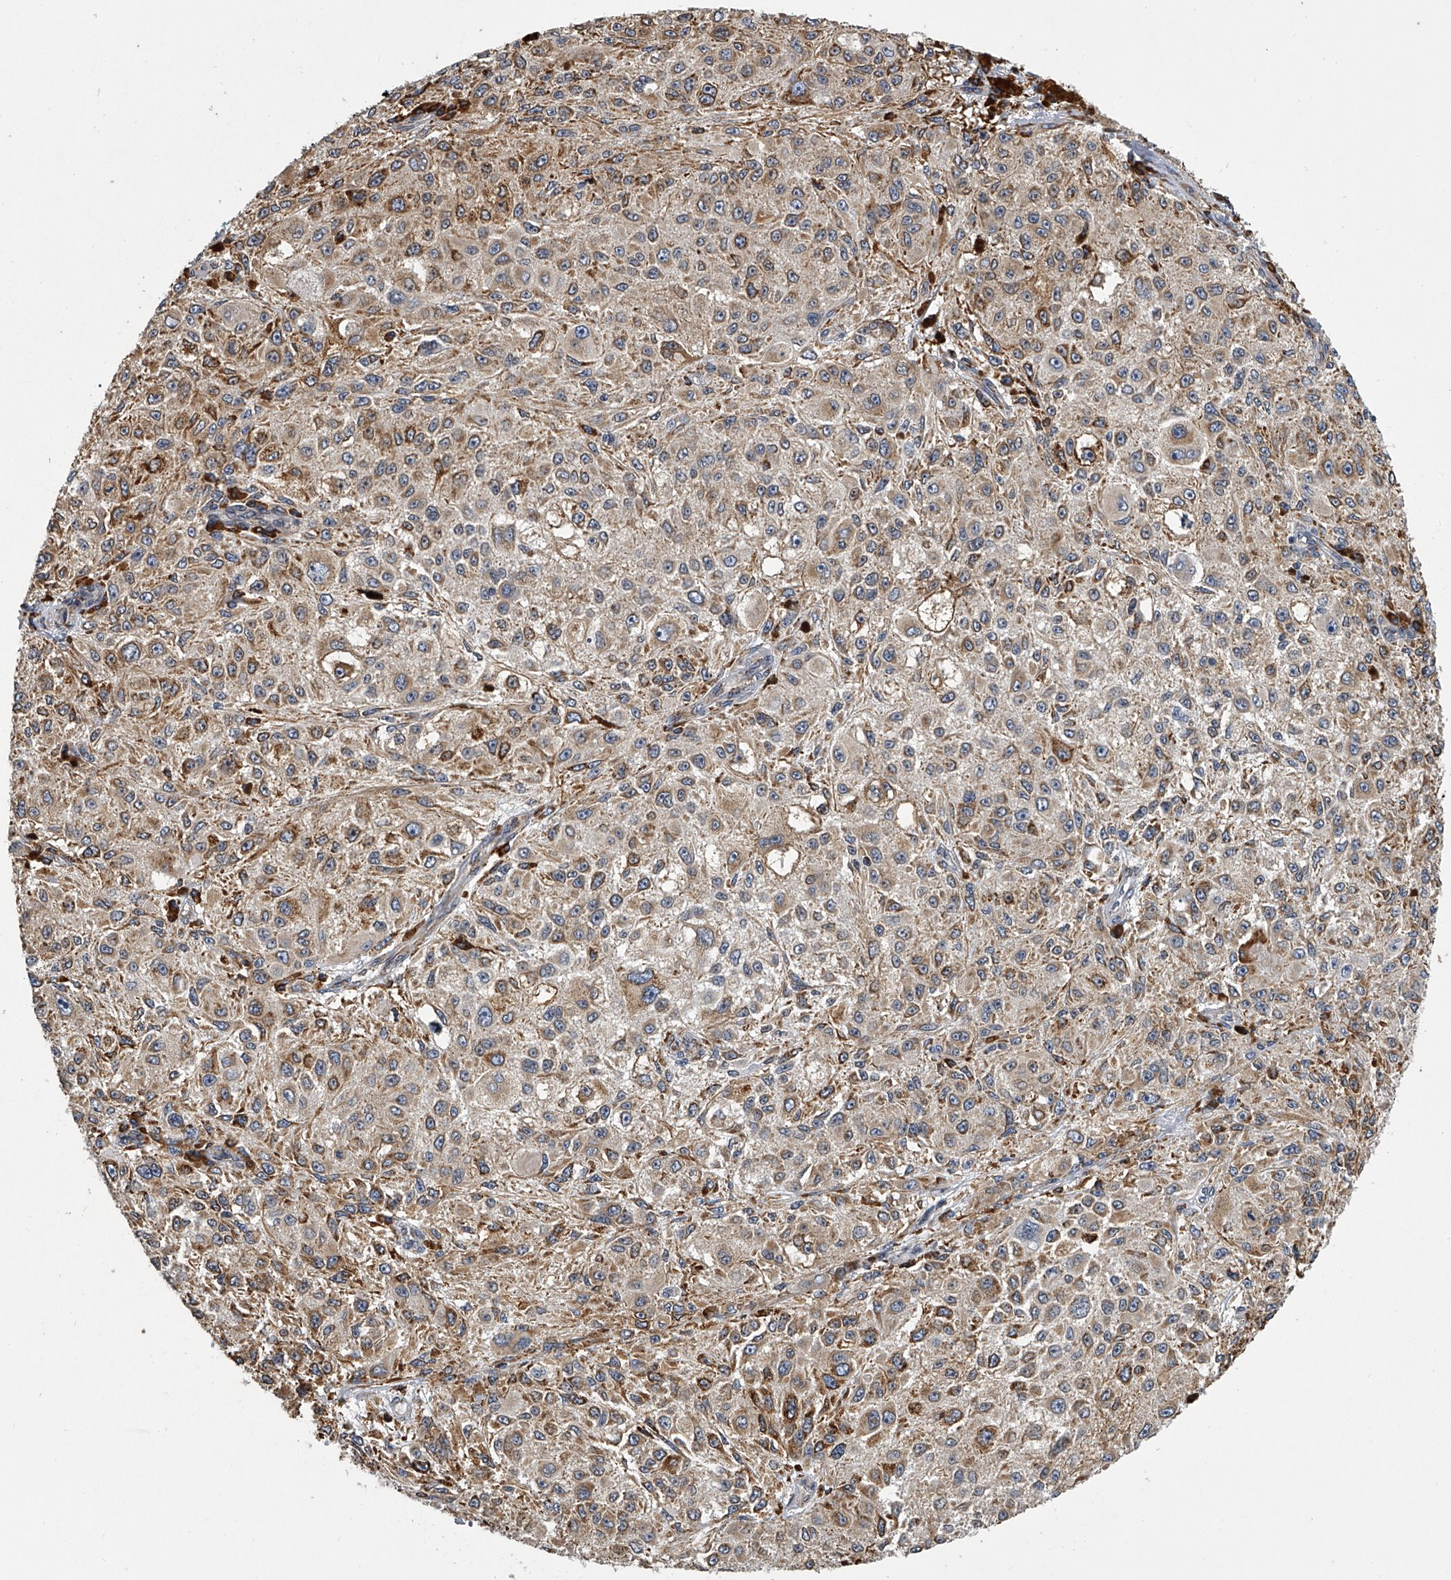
{"staining": {"intensity": "moderate", "quantity": "25%-75%", "location": "cytoplasmic/membranous"}, "tissue": "melanoma", "cell_type": "Tumor cells", "image_type": "cancer", "snomed": [{"axis": "morphology", "description": "Necrosis, NOS"}, {"axis": "morphology", "description": "Malignant melanoma, NOS"}, {"axis": "topography", "description": "Skin"}], "caption": "Melanoma stained with a brown dye exhibits moderate cytoplasmic/membranous positive positivity in approximately 25%-75% of tumor cells.", "gene": "TMEM63C", "patient": {"sex": "female", "age": 87}}